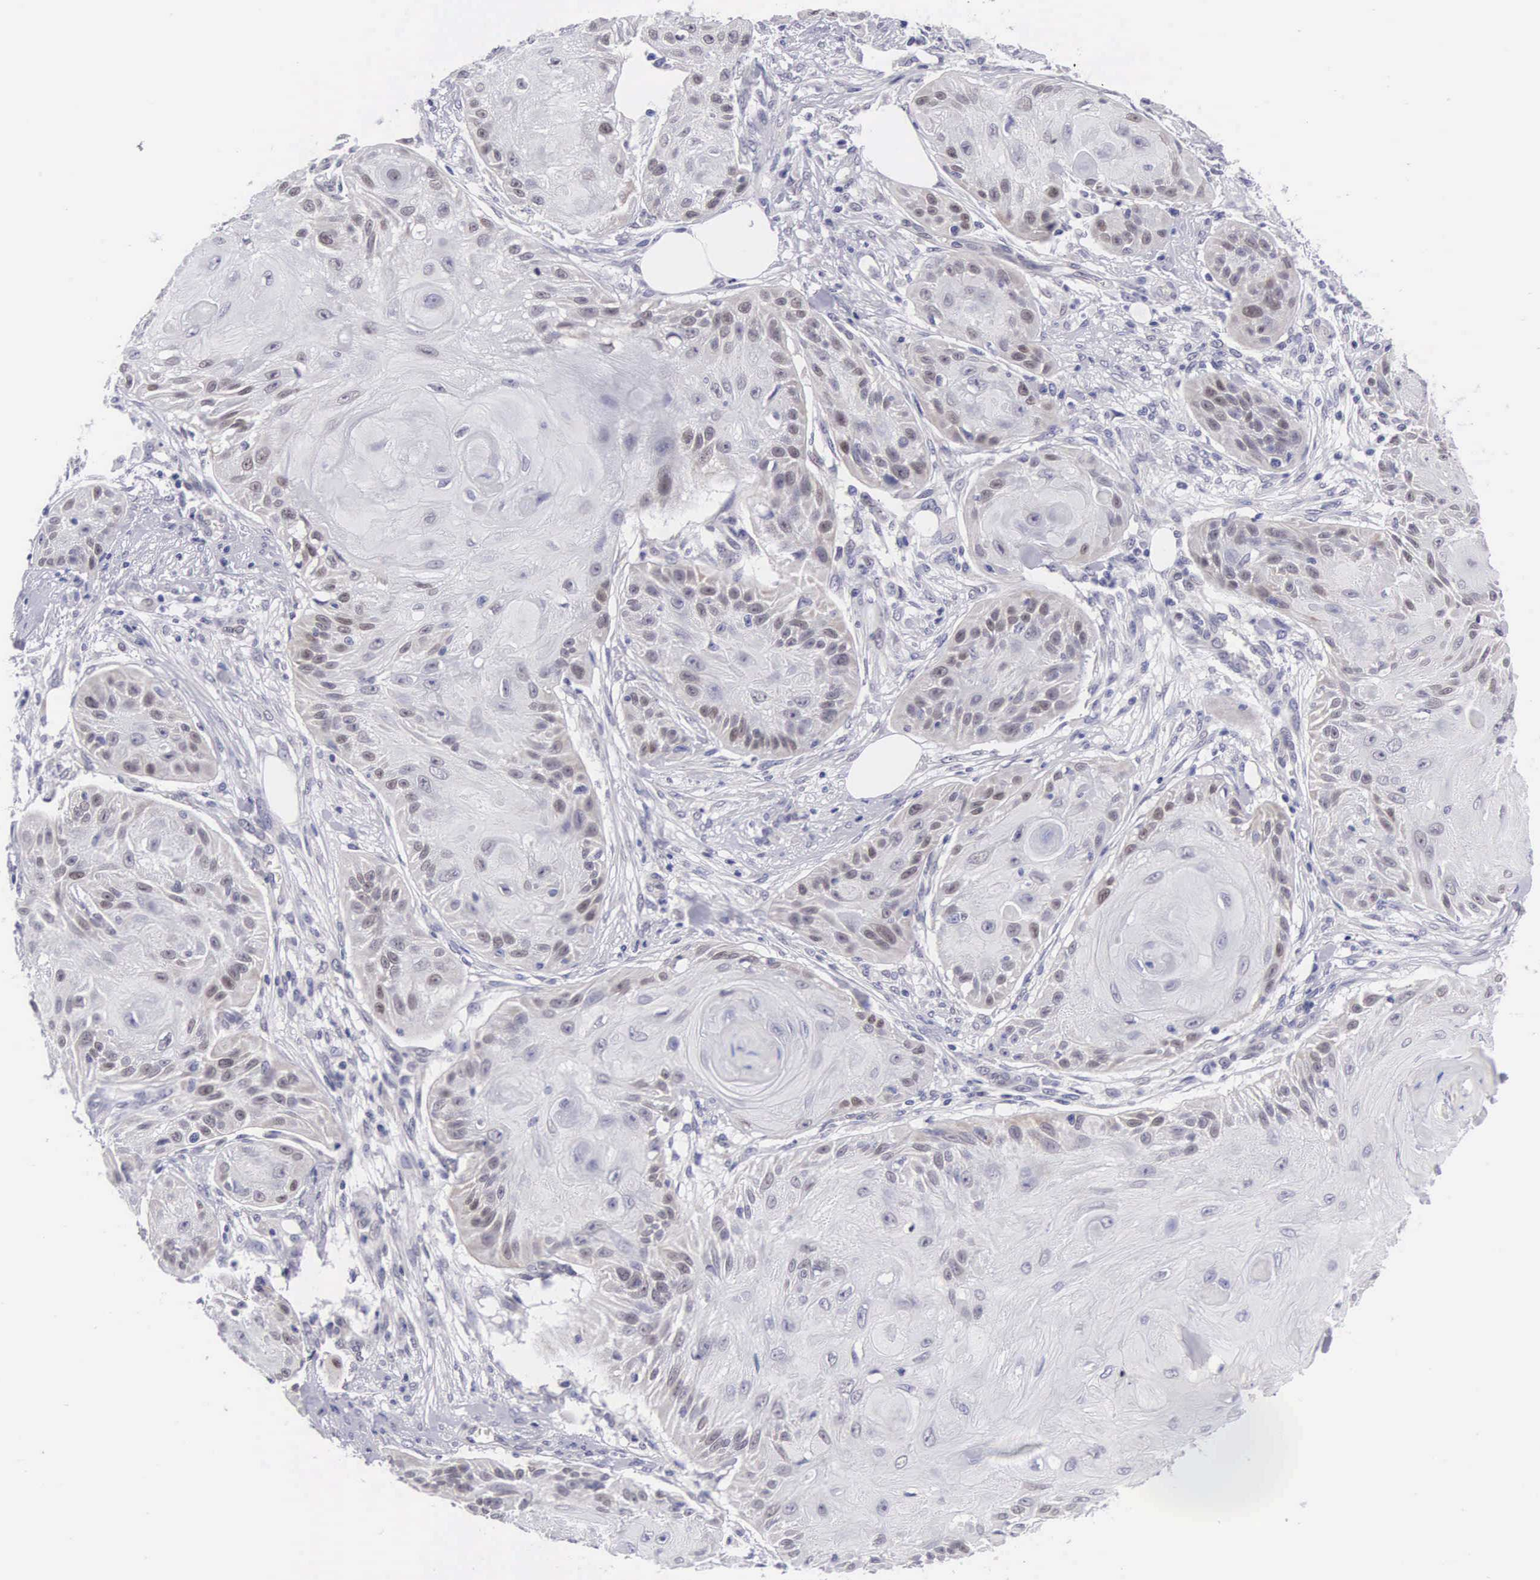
{"staining": {"intensity": "moderate", "quantity": "25%-75%", "location": "cytoplasmic/membranous,nuclear"}, "tissue": "skin cancer", "cell_type": "Tumor cells", "image_type": "cancer", "snomed": [{"axis": "morphology", "description": "Squamous cell carcinoma, NOS"}, {"axis": "topography", "description": "Skin"}], "caption": "Immunohistochemical staining of skin squamous cell carcinoma shows moderate cytoplasmic/membranous and nuclear protein expression in about 25%-75% of tumor cells. Immunohistochemistry (ihc) stains the protein in brown and the nuclei are stained blue.", "gene": "SOX11", "patient": {"sex": "female", "age": 88}}